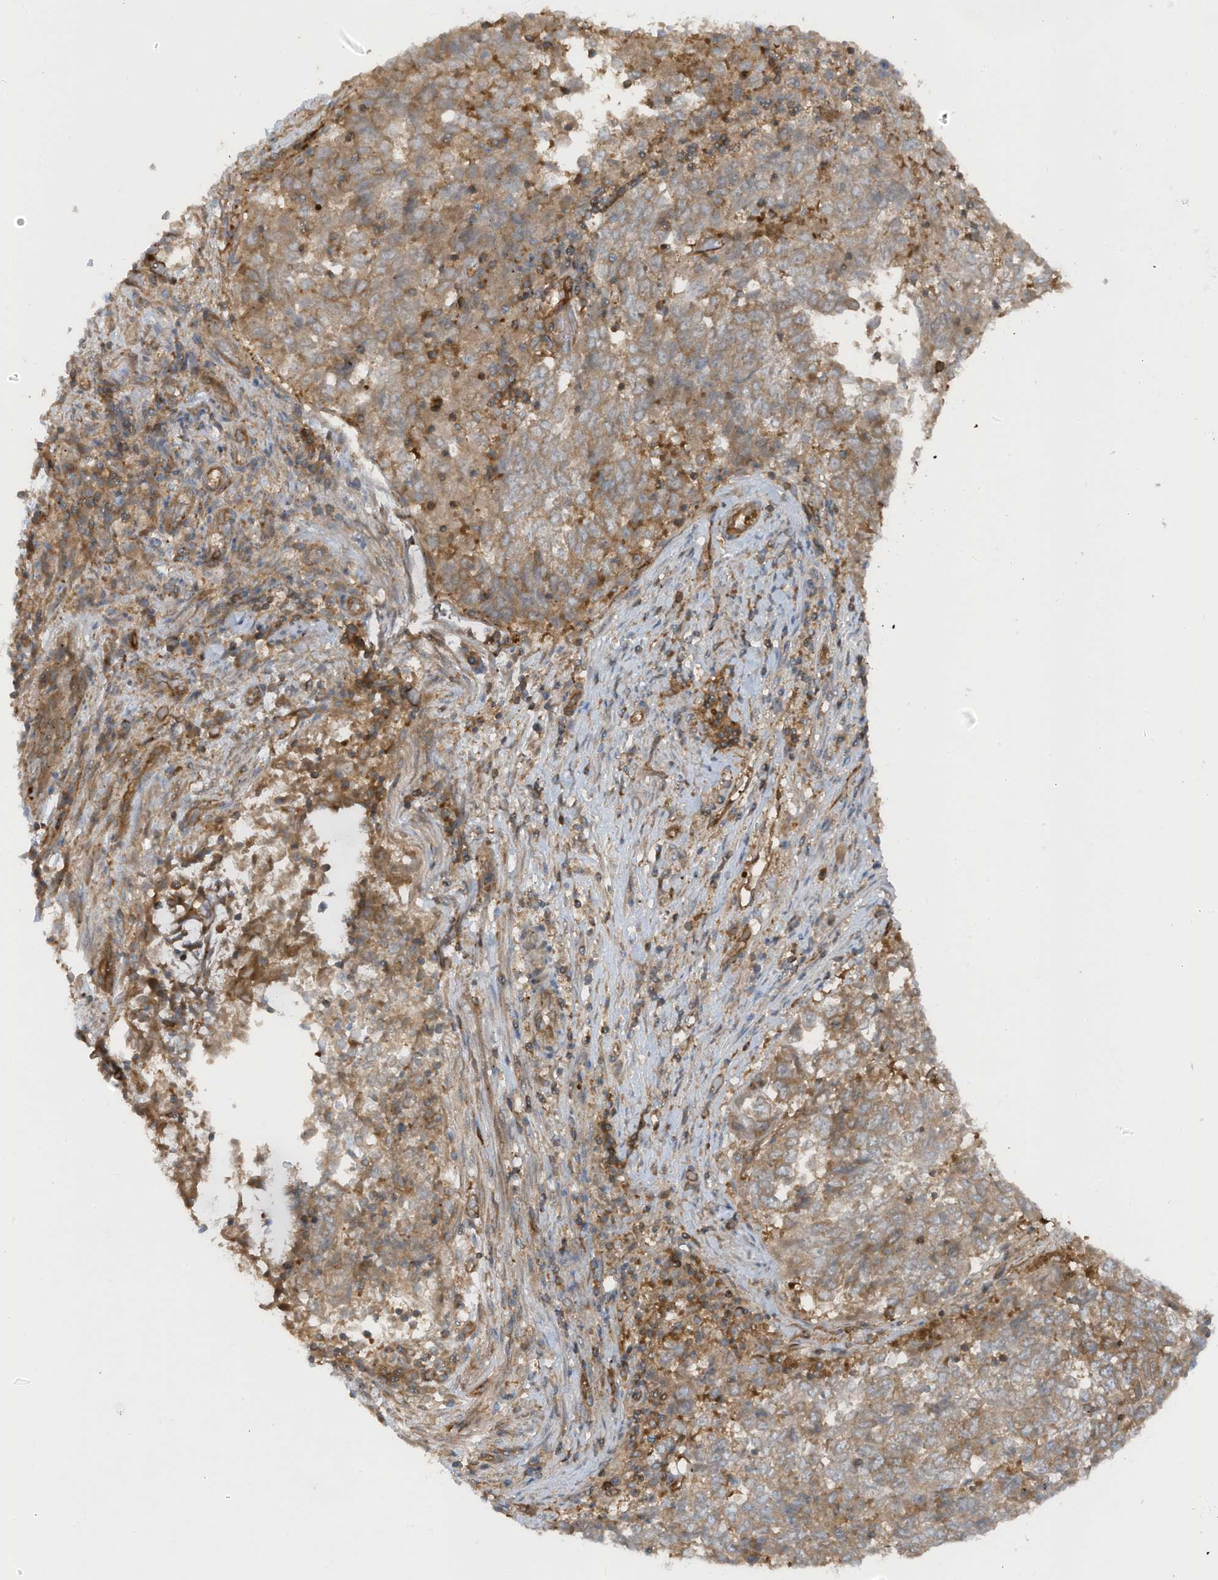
{"staining": {"intensity": "weak", "quantity": ">75%", "location": "cytoplasmic/membranous"}, "tissue": "endometrial cancer", "cell_type": "Tumor cells", "image_type": "cancer", "snomed": [{"axis": "morphology", "description": "Adenocarcinoma, NOS"}, {"axis": "topography", "description": "Endometrium"}], "caption": "Immunohistochemistry micrograph of neoplastic tissue: human endometrial cancer (adenocarcinoma) stained using IHC exhibits low levels of weak protein expression localized specifically in the cytoplasmic/membranous of tumor cells, appearing as a cytoplasmic/membranous brown color.", "gene": "TXNDC9", "patient": {"sex": "female", "age": 80}}